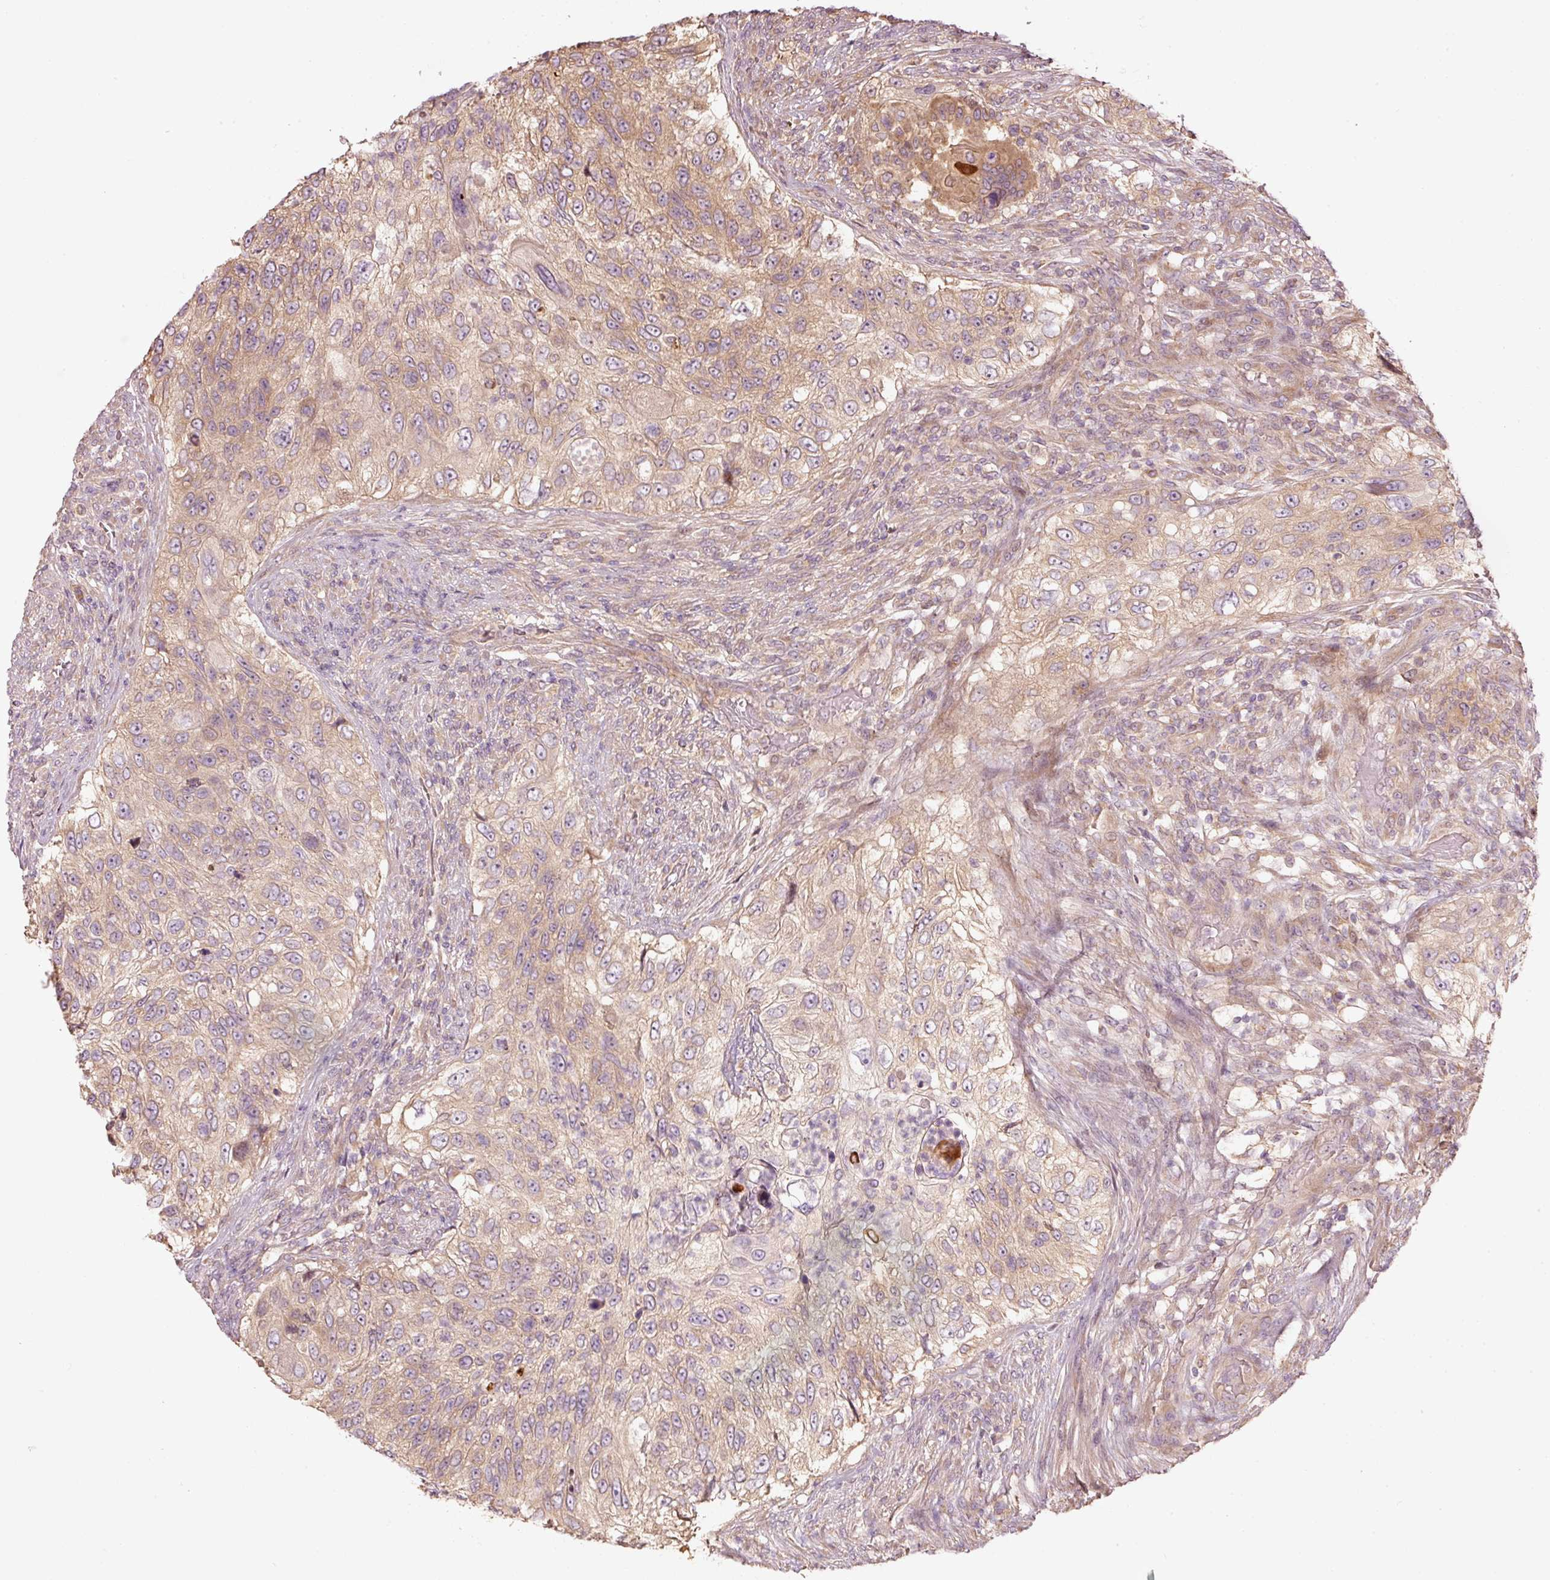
{"staining": {"intensity": "moderate", "quantity": "<25%", "location": "cytoplasmic/membranous"}, "tissue": "urothelial cancer", "cell_type": "Tumor cells", "image_type": "cancer", "snomed": [{"axis": "morphology", "description": "Urothelial carcinoma, High grade"}, {"axis": "topography", "description": "Urinary bladder"}], "caption": "Urothelial carcinoma (high-grade) stained for a protein reveals moderate cytoplasmic/membranous positivity in tumor cells.", "gene": "MAP10", "patient": {"sex": "female", "age": 60}}